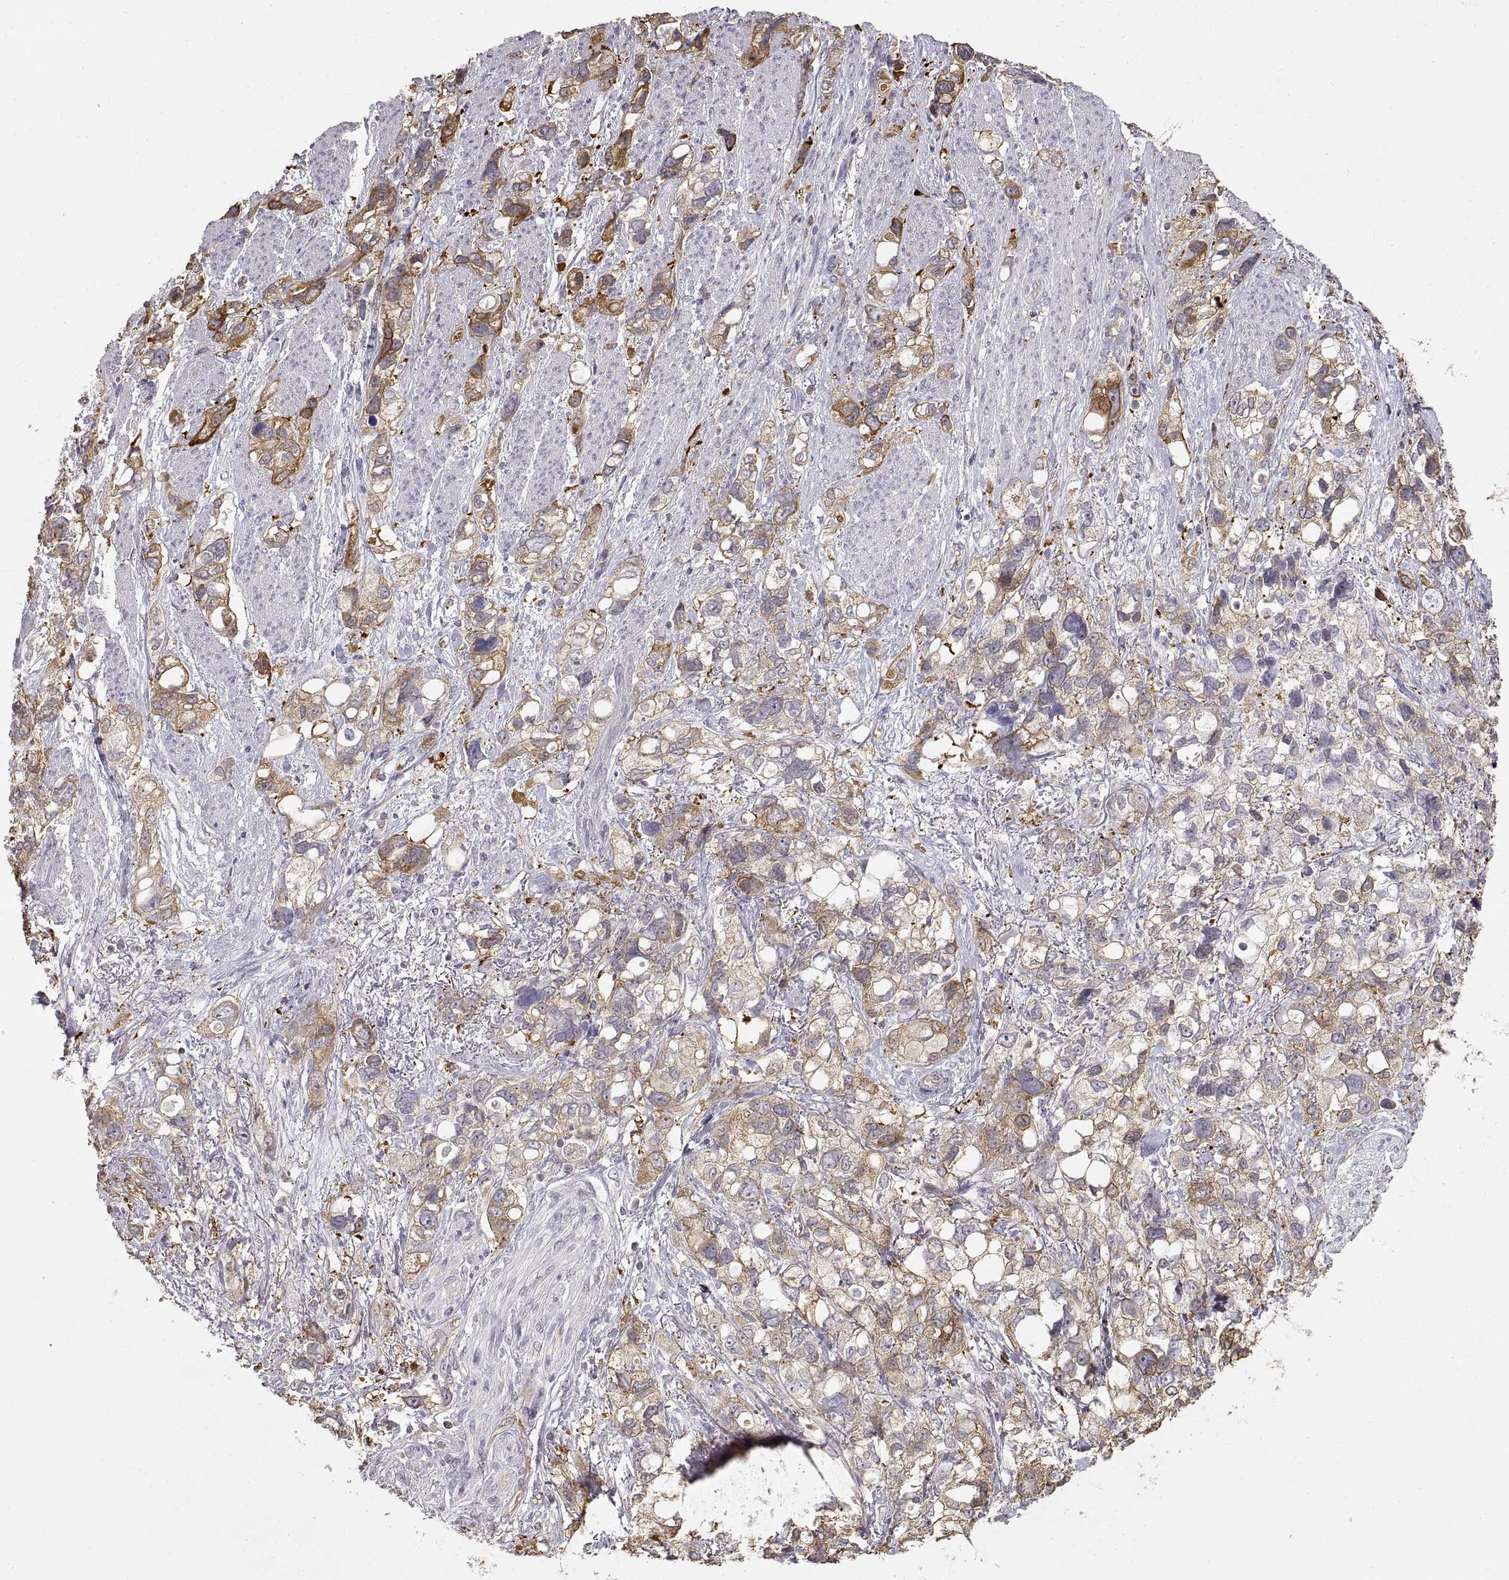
{"staining": {"intensity": "moderate", "quantity": "<25%", "location": "cytoplasmic/membranous"}, "tissue": "stomach cancer", "cell_type": "Tumor cells", "image_type": "cancer", "snomed": [{"axis": "morphology", "description": "Adenocarcinoma, NOS"}, {"axis": "topography", "description": "Stomach, upper"}], "caption": "A brown stain labels moderate cytoplasmic/membranous positivity of a protein in human stomach adenocarcinoma tumor cells. The protein is stained brown, and the nuclei are stained in blue (DAB (3,3'-diaminobenzidine) IHC with brightfield microscopy, high magnification).", "gene": "HSP90AB1", "patient": {"sex": "female", "age": 81}}